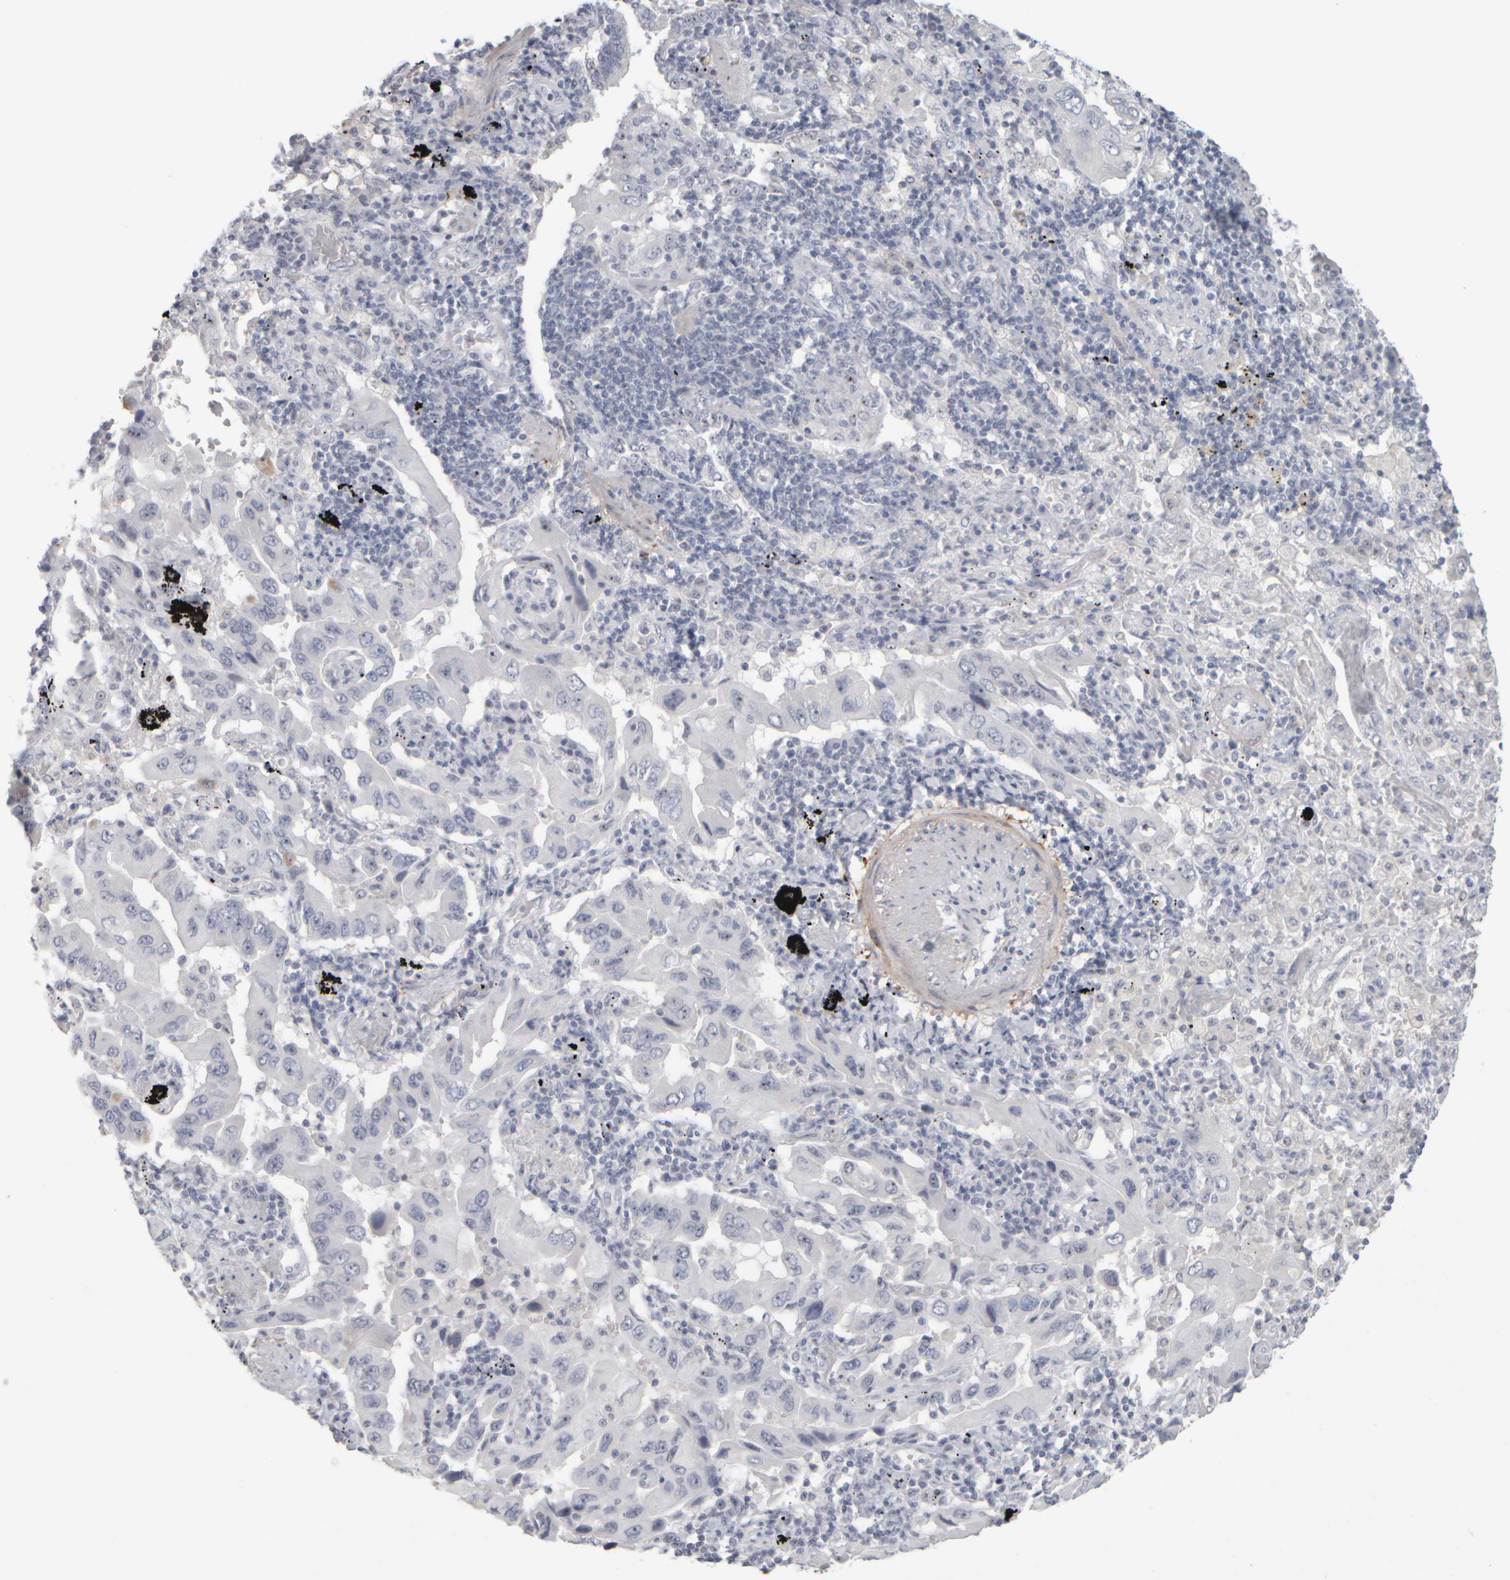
{"staining": {"intensity": "strong", "quantity": "<25%", "location": "nuclear"}, "tissue": "lung cancer", "cell_type": "Tumor cells", "image_type": "cancer", "snomed": [{"axis": "morphology", "description": "Adenocarcinoma, NOS"}, {"axis": "topography", "description": "Lung"}], "caption": "This is a photomicrograph of immunohistochemistry staining of adenocarcinoma (lung), which shows strong staining in the nuclear of tumor cells.", "gene": "DCXR", "patient": {"sex": "female", "age": 65}}